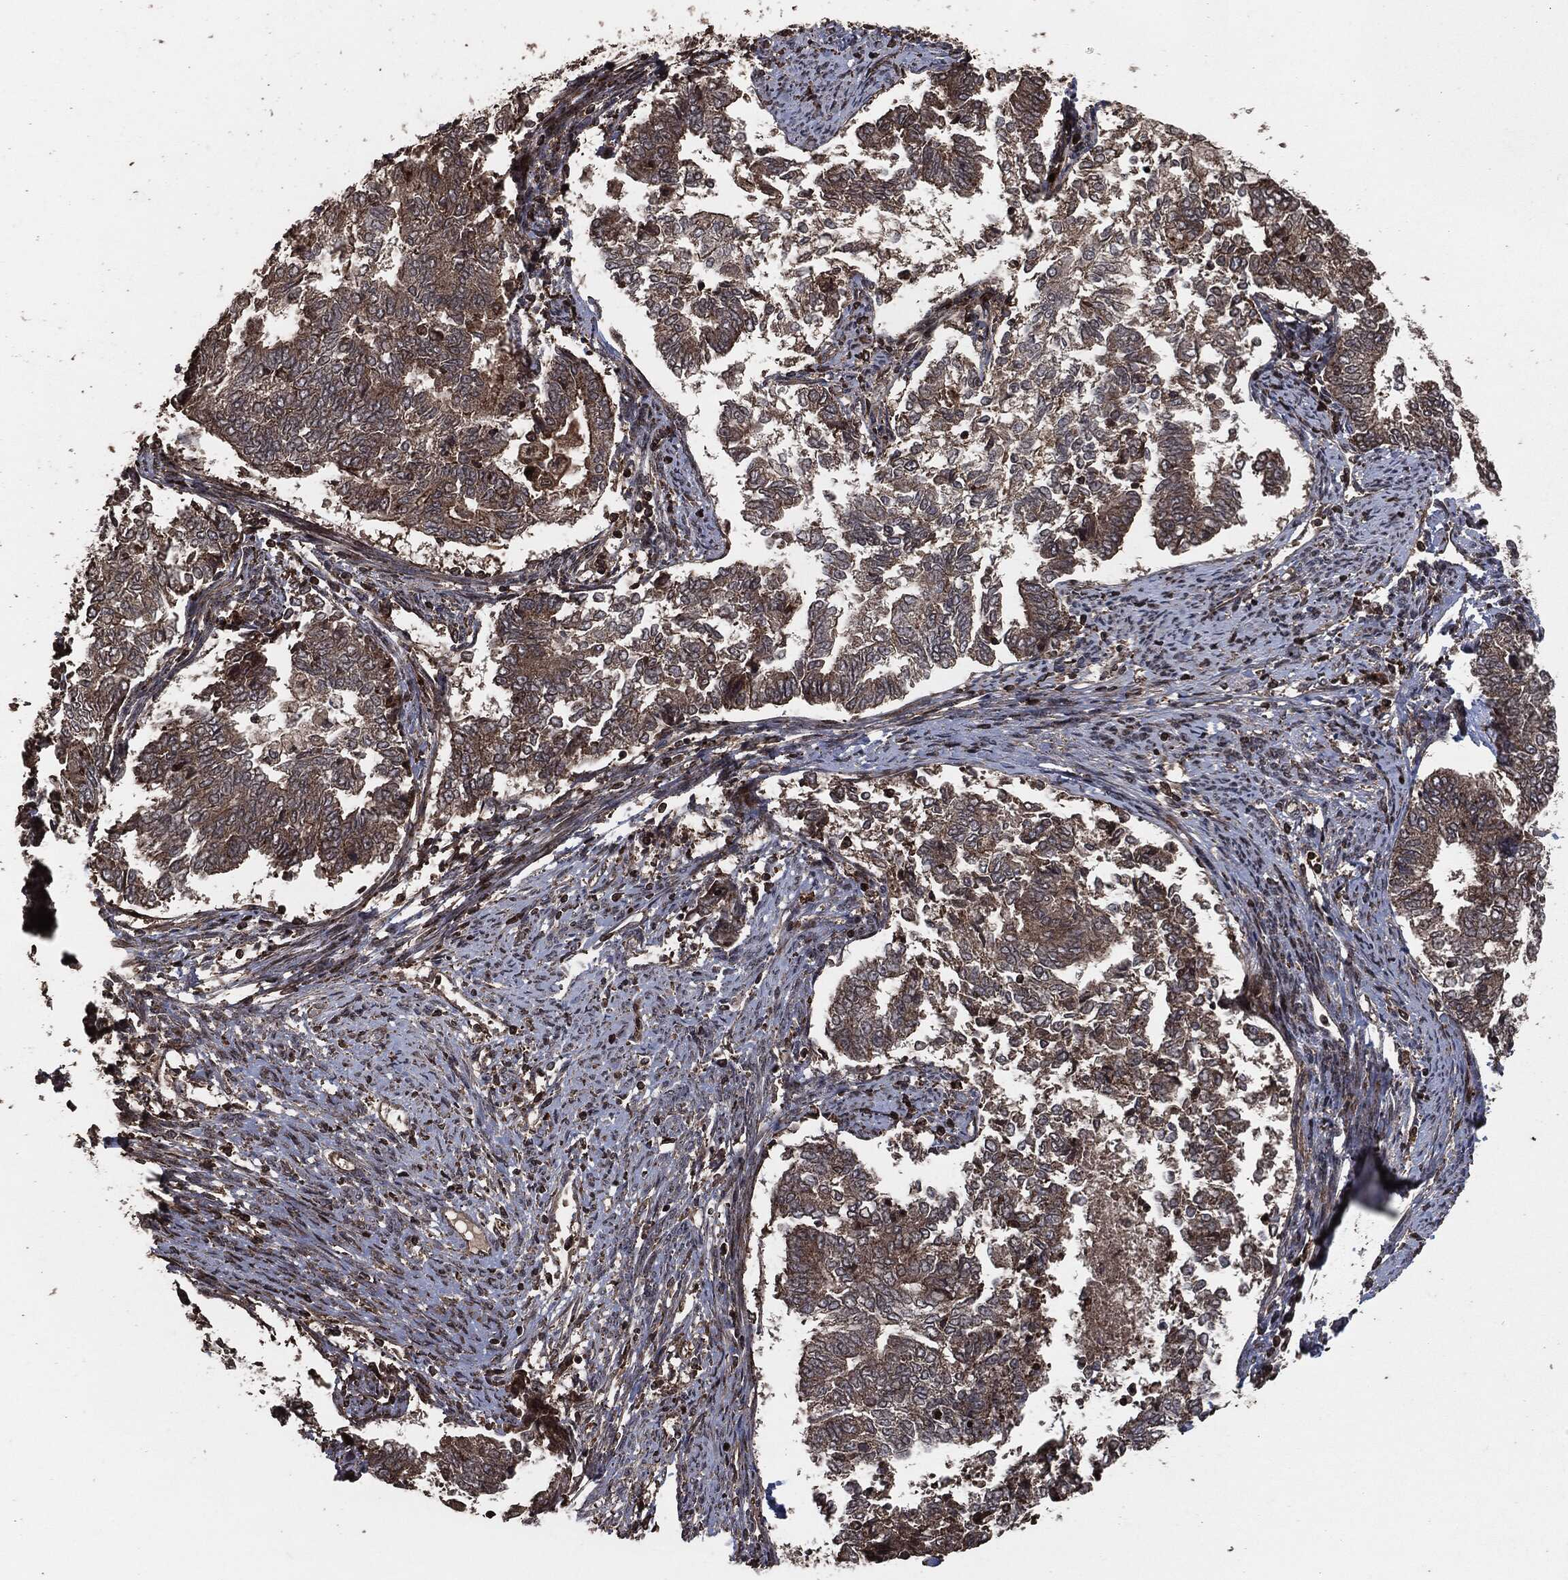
{"staining": {"intensity": "weak", "quantity": ">75%", "location": "cytoplasmic/membranous"}, "tissue": "endometrial cancer", "cell_type": "Tumor cells", "image_type": "cancer", "snomed": [{"axis": "morphology", "description": "Adenocarcinoma, NOS"}, {"axis": "topography", "description": "Endometrium"}], "caption": "This photomicrograph reveals immunohistochemistry (IHC) staining of human endometrial adenocarcinoma, with low weak cytoplasmic/membranous positivity in approximately >75% of tumor cells.", "gene": "IFIT1", "patient": {"sex": "female", "age": 65}}